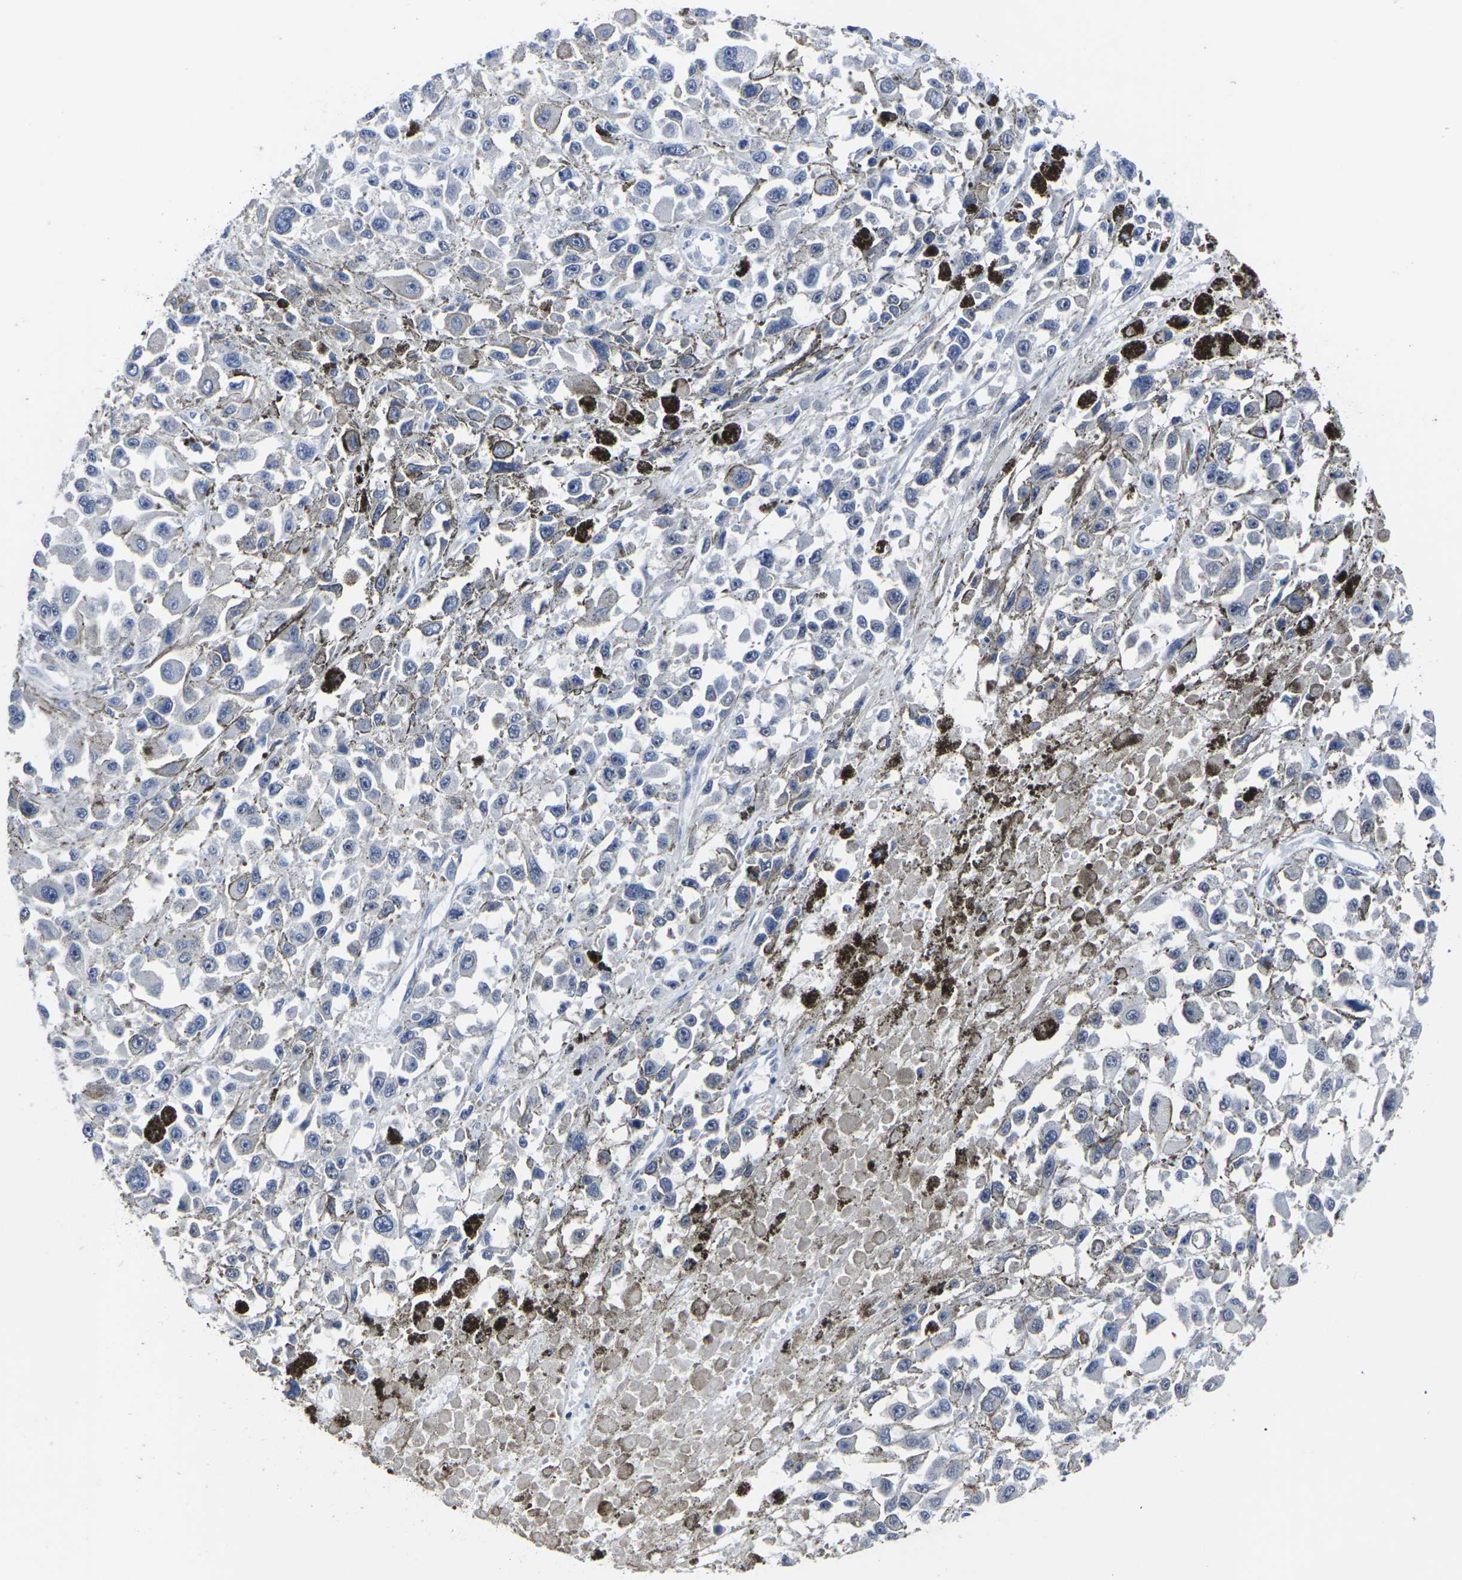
{"staining": {"intensity": "negative", "quantity": "none", "location": "none"}, "tissue": "melanoma", "cell_type": "Tumor cells", "image_type": "cancer", "snomed": [{"axis": "morphology", "description": "Malignant melanoma, Metastatic site"}, {"axis": "topography", "description": "Lymph node"}], "caption": "Melanoma was stained to show a protein in brown. There is no significant staining in tumor cells. (DAB (3,3'-diaminobenzidine) immunohistochemistry (IHC), high magnification).", "gene": "MSANTD4", "patient": {"sex": "male", "age": 59}}